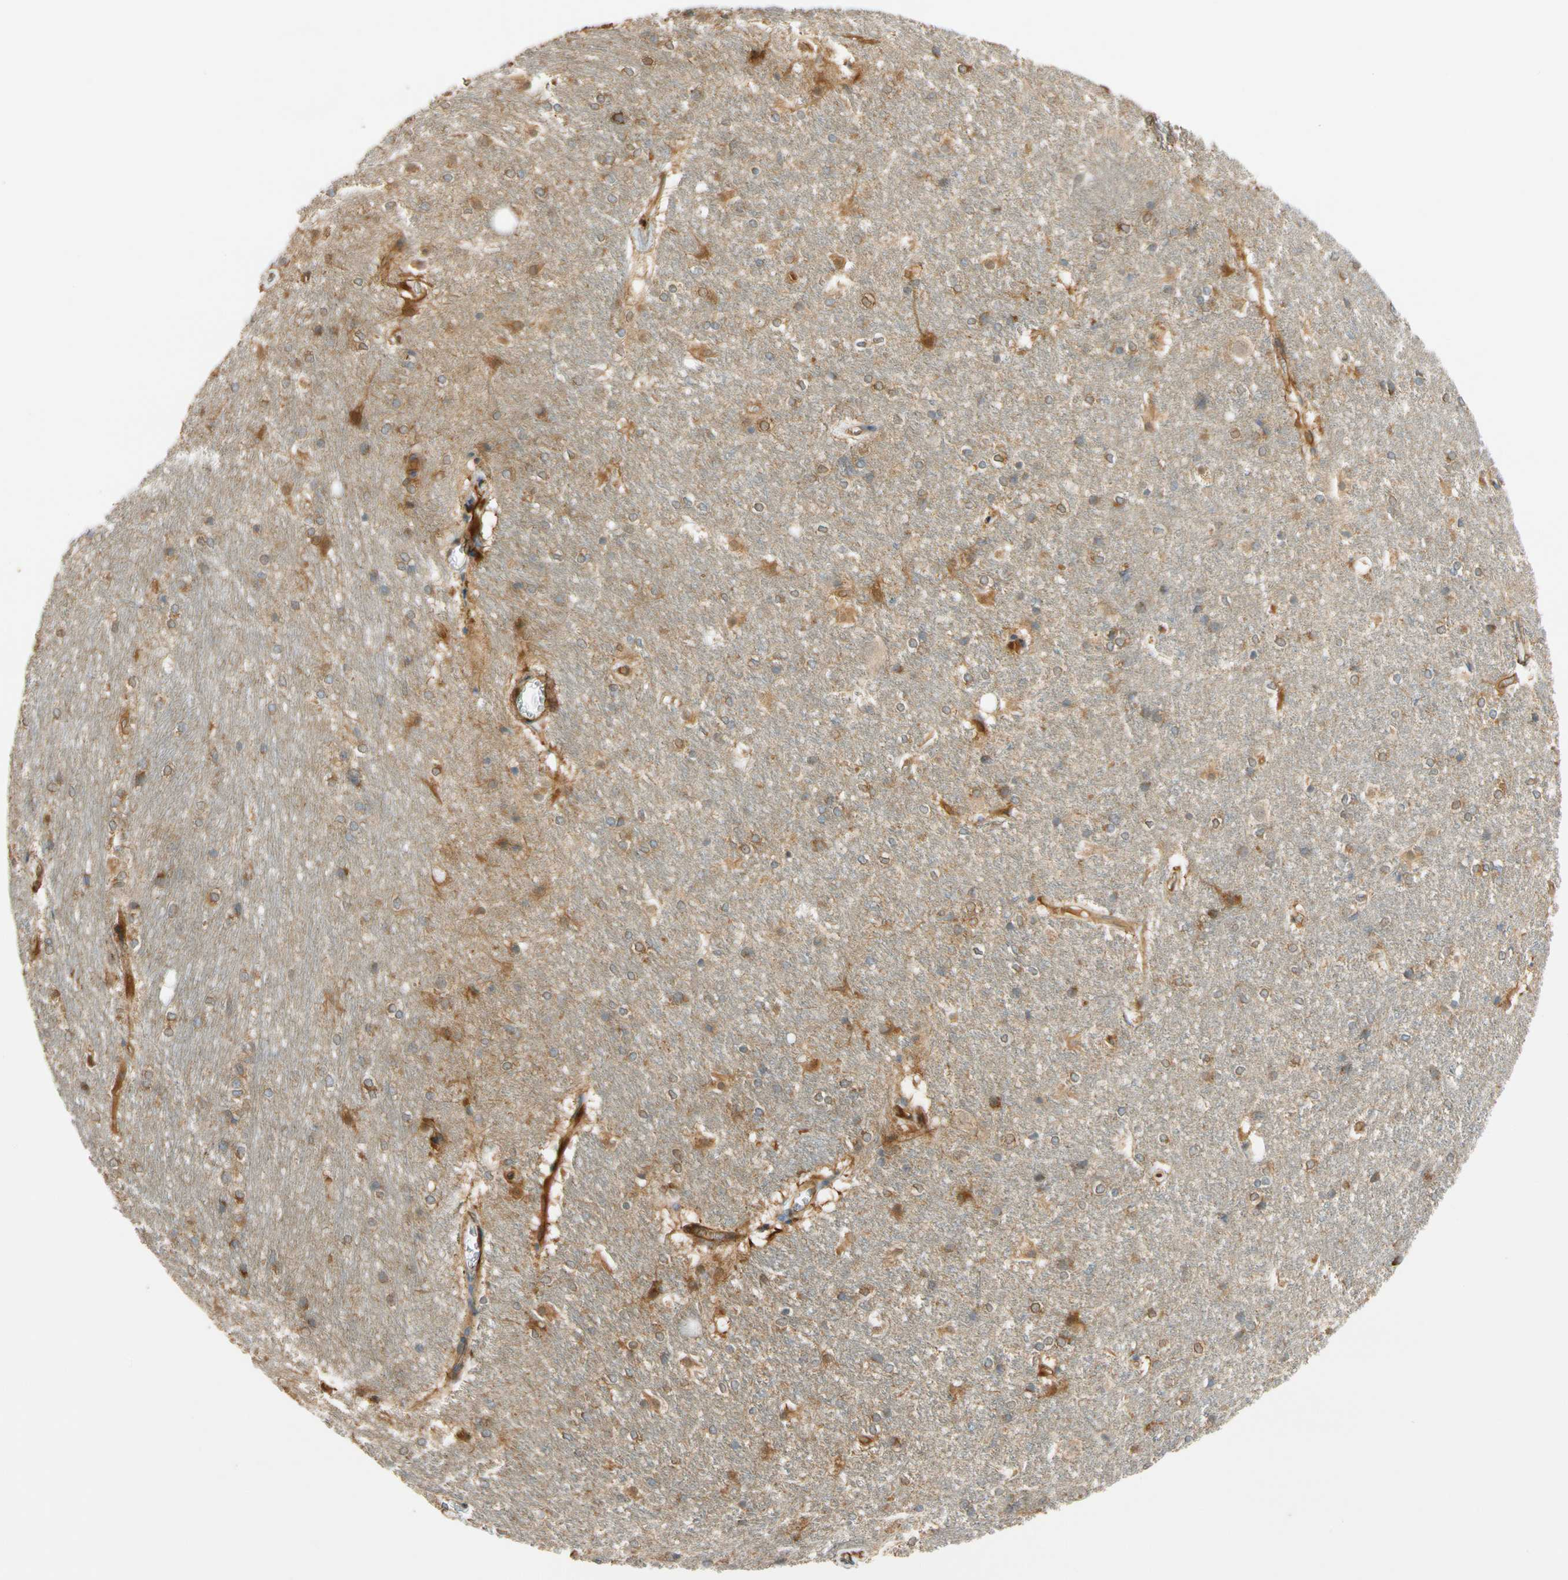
{"staining": {"intensity": "moderate", "quantity": "<25%", "location": "cytoplasmic/membranous"}, "tissue": "hippocampus", "cell_type": "Glial cells", "image_type": "normal", "snomed": [{"axis": "morphology", "description": "Normal tissue, NOS"}, {"axis": "topography", "description": "Hippocampus"}], "caption": "DAB immunohistochemical staining of normal hippocampus shows moderate cytoplasmic/membranous protein staining in about <25% of glial cells.", "gene": "PARP14", "patient": {"sex": "female", "age": 19}}